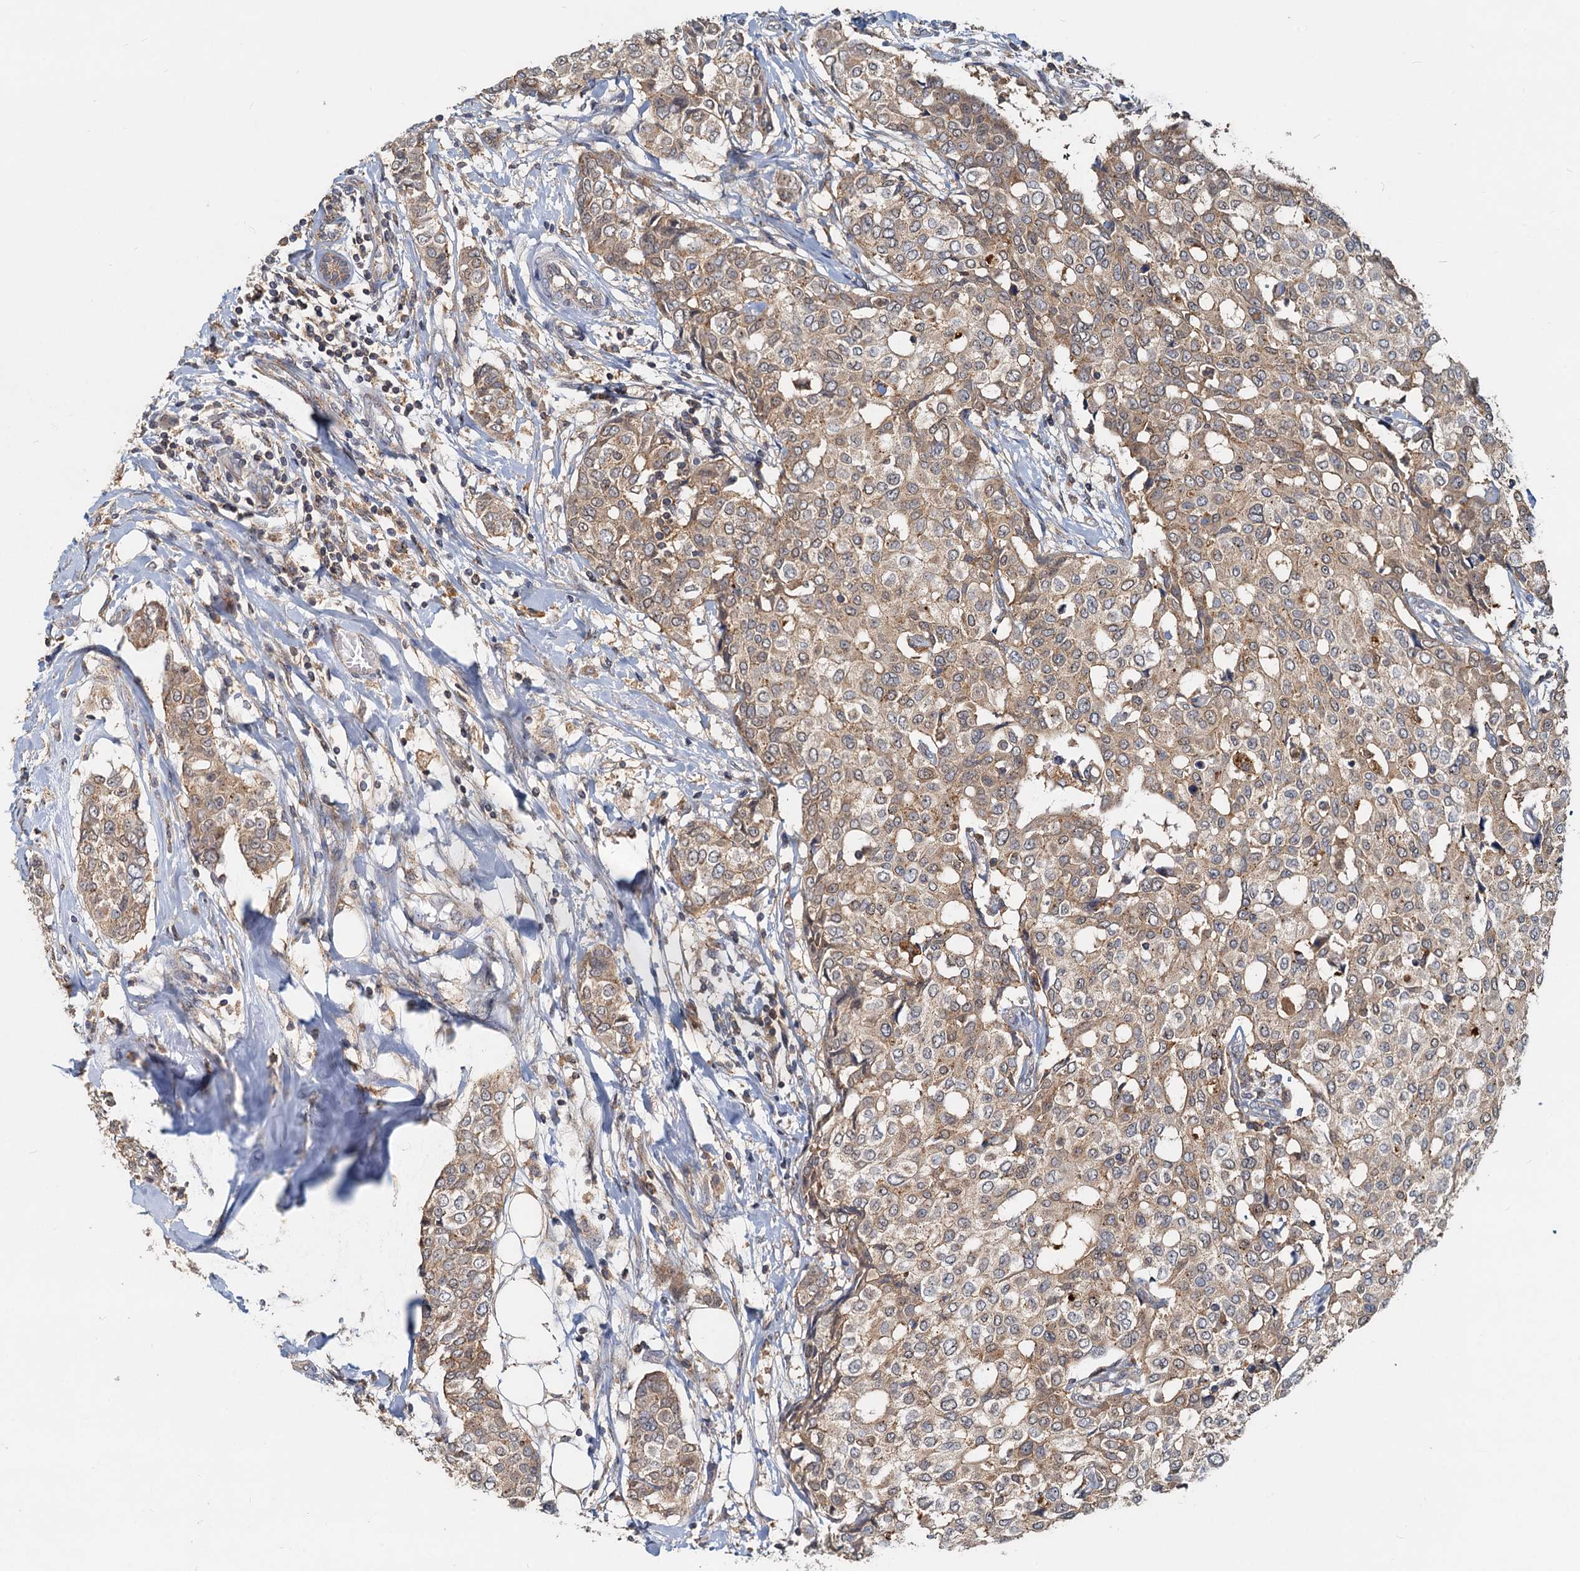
{"staining": {"intensity": "moderate", "quantity": ">75%", "location": "cytoplasmic/membranous"}, "tissue": "breast cancer", "cell_type": "Tumor cells", "image_type": "cancer", "snomed": [{"axis": "morphology", "description": "Lobular carcinoma"}, {"axis": "topography", "description": "Breast"}], "caption": "Immunohistochemical staining of lobular carcinoma (breast) reveals medium levels of moderate cytoplasmic/membranous protein expression in about >75% of tumor cells. The staining was performed using DAB (3,3'-diaminobenzidine) to visualize the protein expression in brown, while the nuclei were stained in blue with hematoxylin (Magnification: 20x).", "gene": "TOLLIP", "patient": {"sex": "female", "age": 51}}